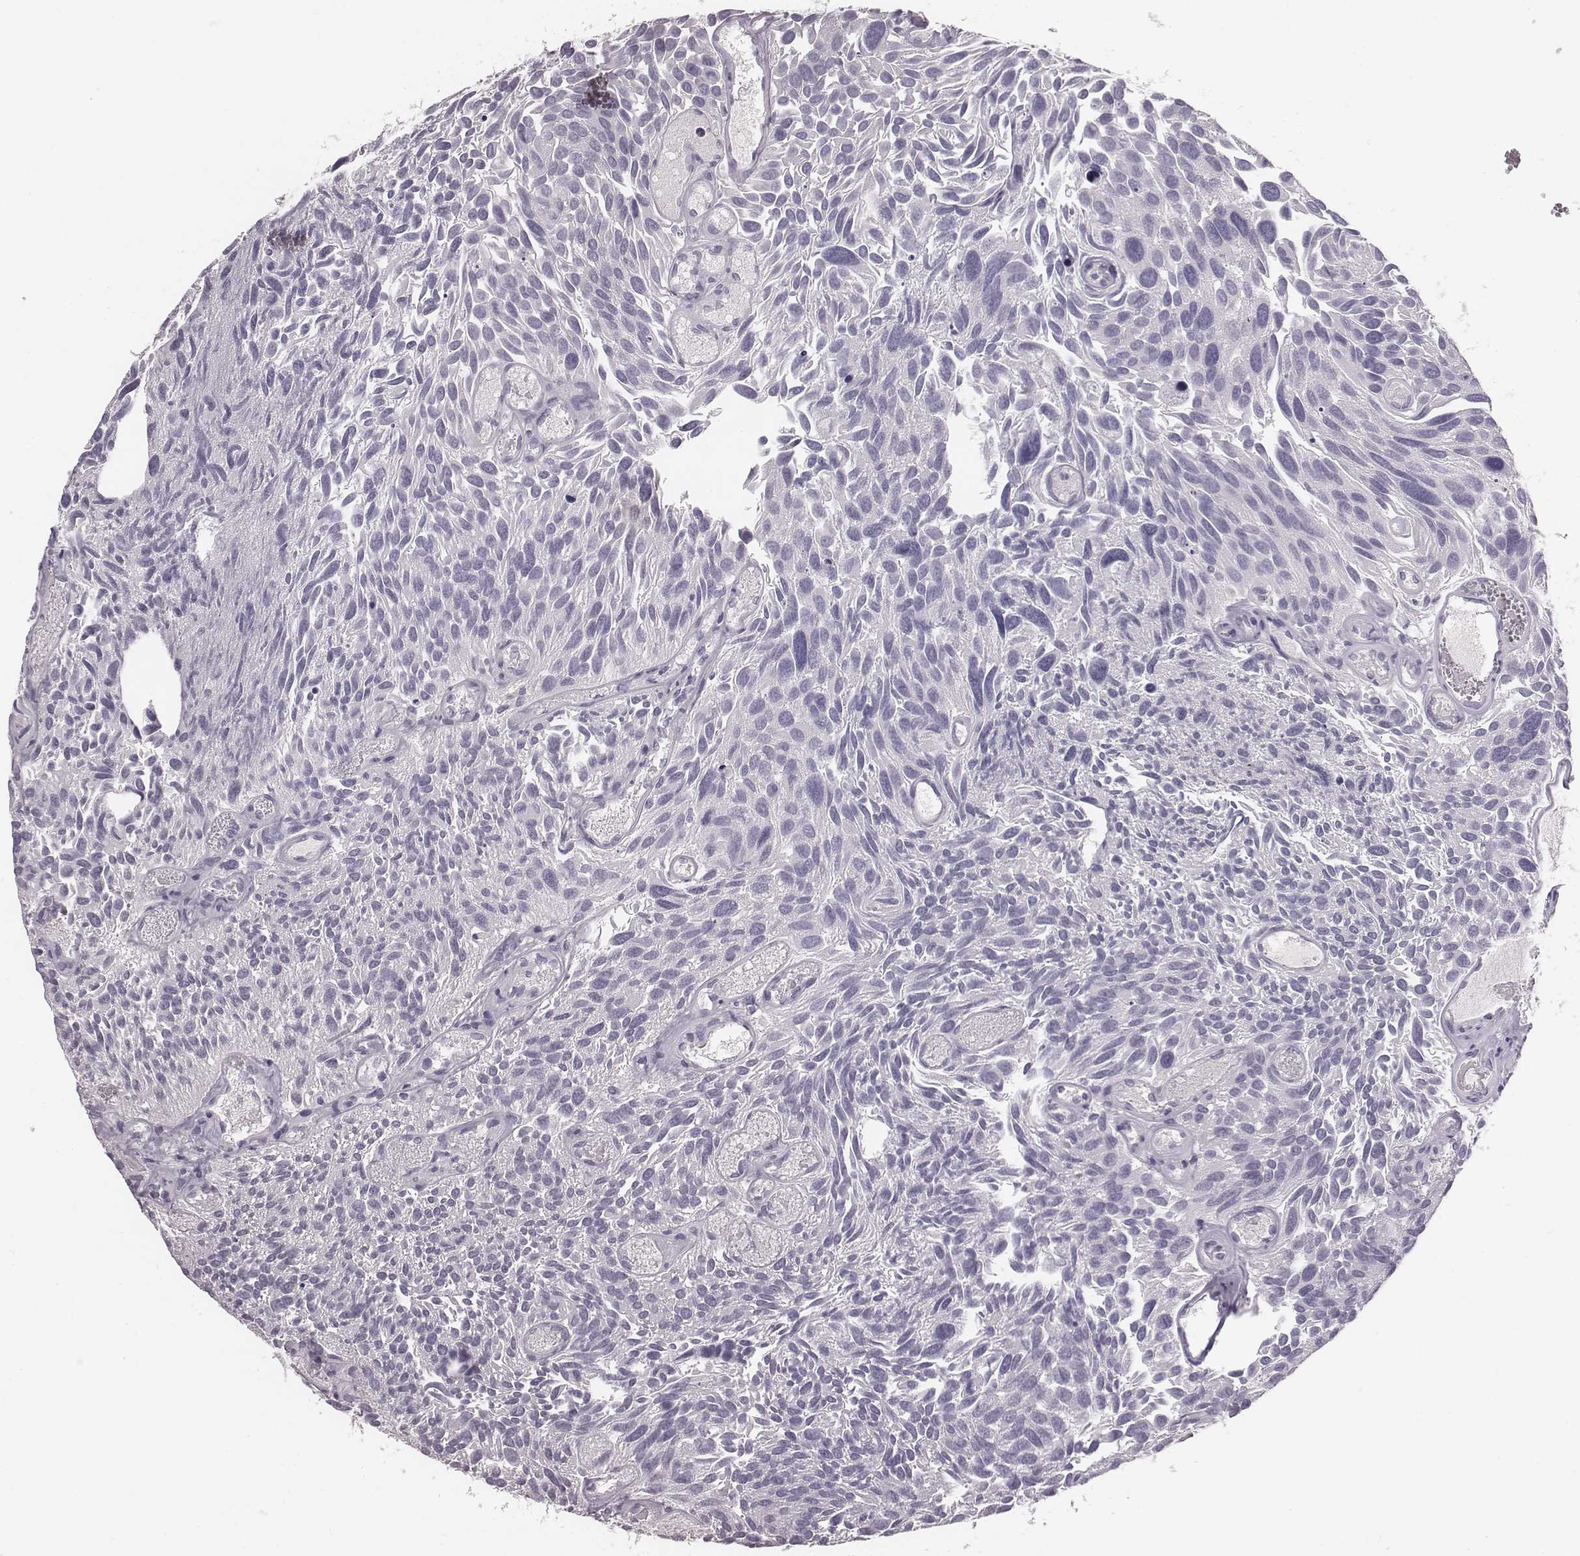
{"staining": {"intensity": "negative", "quantity": "none", "location": "none"}, "tissue": "urothelial cancer", "cell_type": "Tumor cells", "image_type": "cancer", "snomed": [{"axis": "morphology", "description": "Urothelial carcinoma, Low grade"}, {"axis": "topography", "description": "Urinary bladder"}], "caption": "The image demonstrates no staining of tumor cells in urothelial cancer. Brightfield microscopy of immunohistochemistry (IHC) stained with DAB (3,3'-diaminobenzidine) (brown) and hematoxylin (blue), captured at high magnification.", "gene": "PDE8B", "patient": {"sex": "female", "age": 69}}